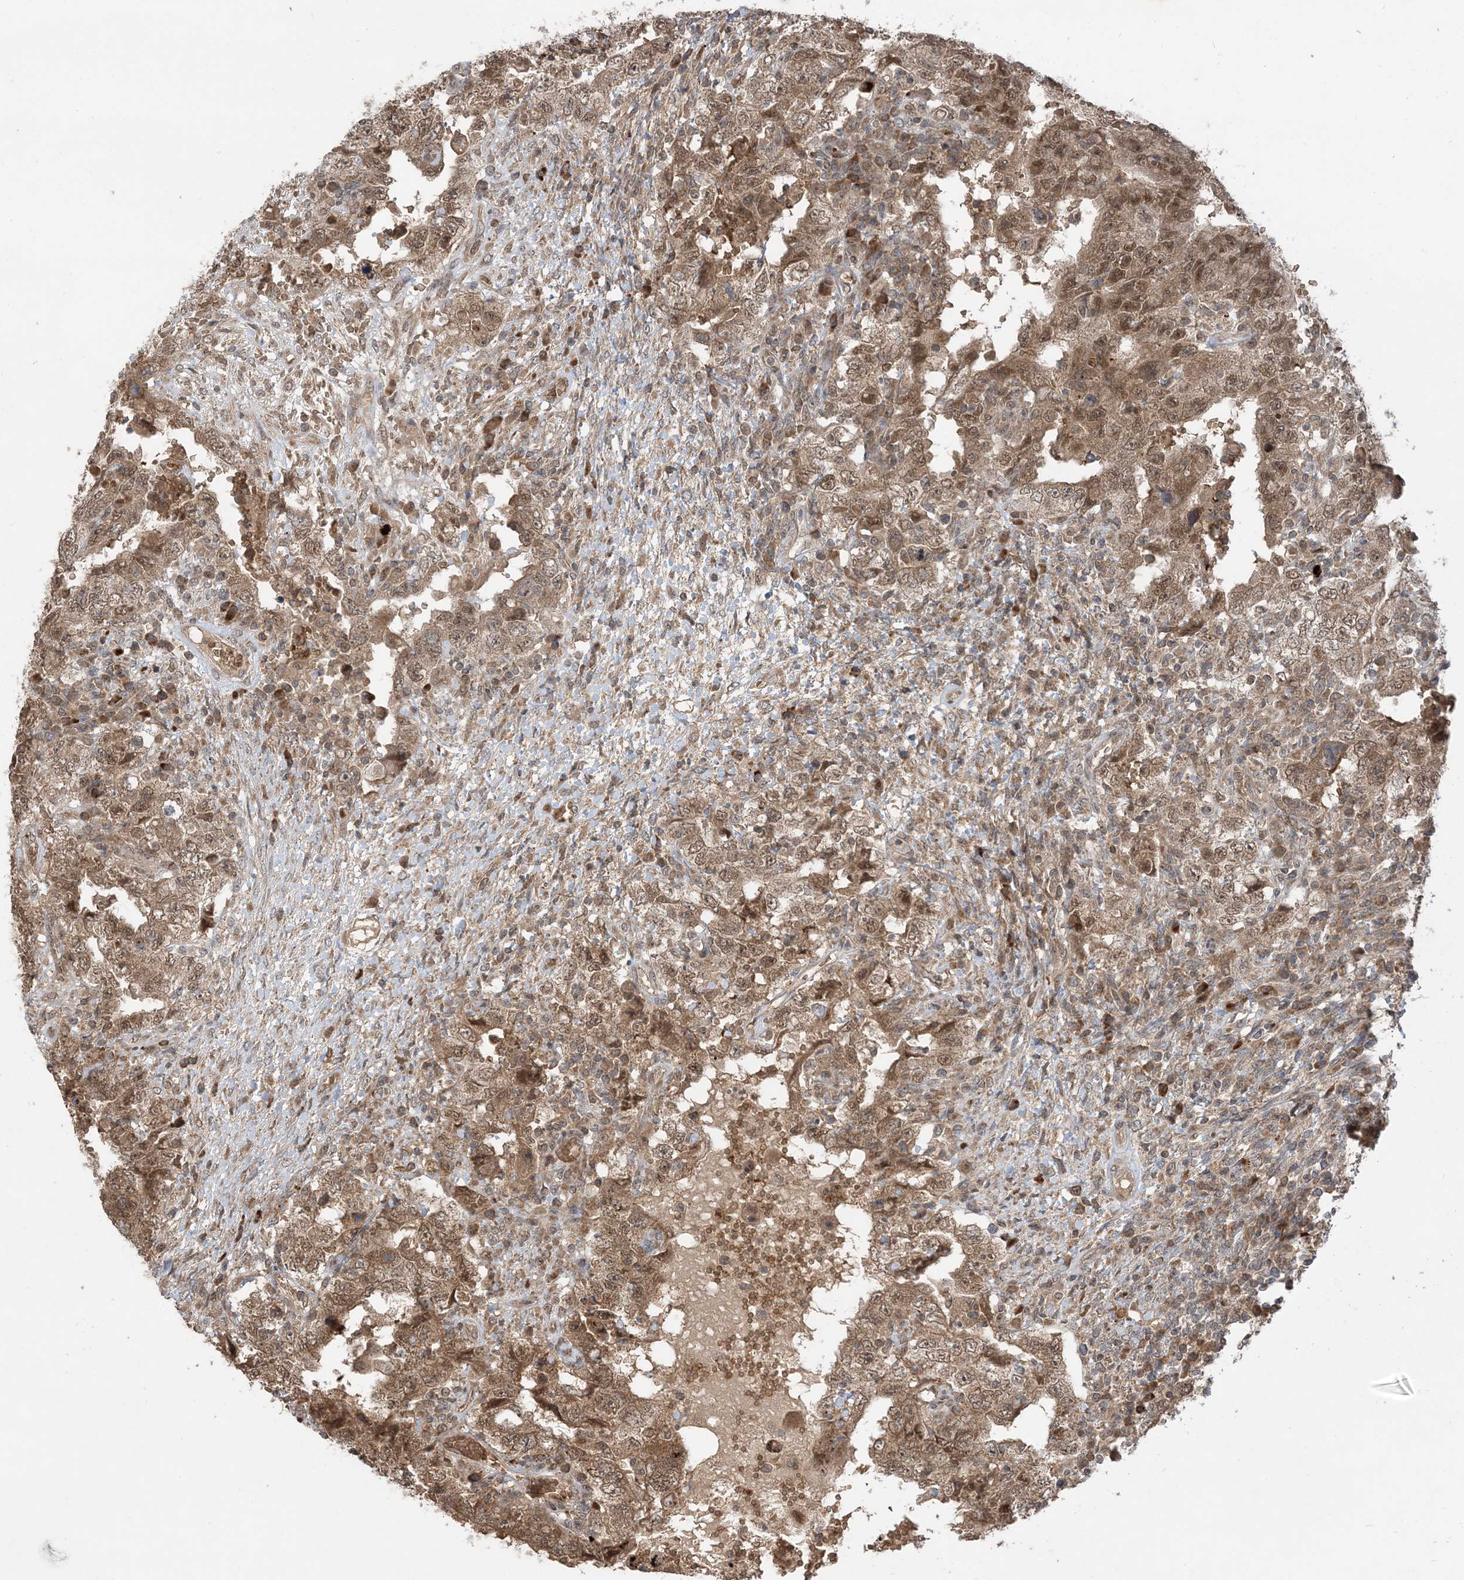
{"staining": {"intensity": "moderate", "quantity": ">75%", "location": "cytoplasmic/membranous,nuclear"}, "tissue": "testis cancer", "cell_type": "Tumor cells", "image_type": "cancer", "snomed": [{"axis": "morphology", "description": "Carcinoma, Embryonal, NOS"}, {"axis": "topography", "description": "Testis"}], "caption": "Testis cancer (embryonal carcinoma) was stained to show a protein in brown. There is medium levels of moderate cytoplasmic/membranous and nuclear positivity in approximately >75% of tumor cells.", "gene": "PUSL1", "patient": {"sex": "male", "age": 26}}